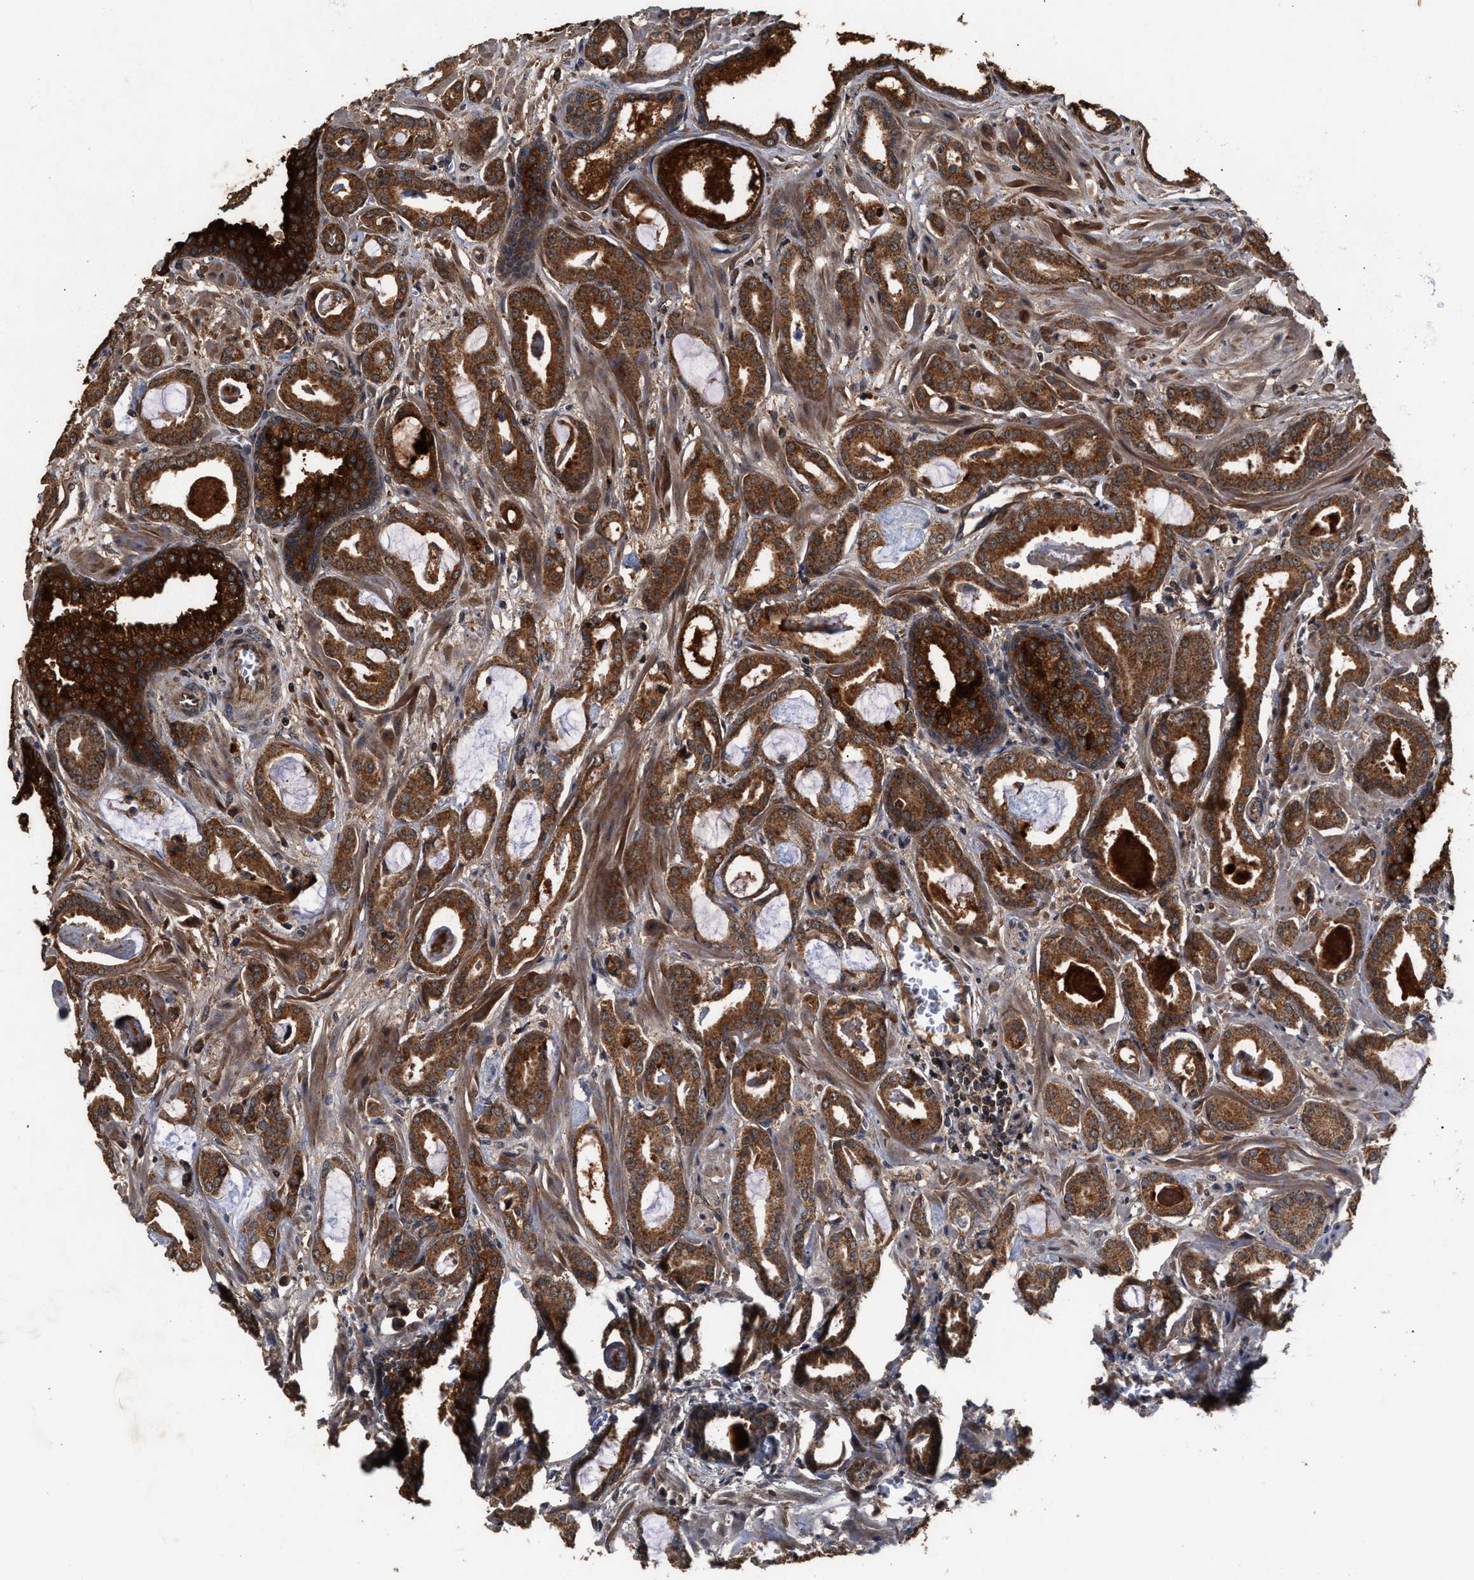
{"staining": {"intensity": "moderate", "quantity": ">75%", "location": "cytoplasmic/membranous"}, "tissue": "prostate cancer", "cell_type": "Tumor cells", "image_type": "cancer", "snomed": [{"axis": "morphology", "description": "Adenocarcinoma, Low grade"}, {"axis": "topography", "description": "Prostate"}], "caption": "This image demonstrates prostate adenocarcinoma (low-grade) stained with immunohistochemistry to label a protein in brown. The cytoplasmic/membranous of tumor cells show moderate positivity for the protein. Nuclei are counter-stained blue.", "gene": "ZNHIT6", "patient": {"sex": "male", "age": 53}}